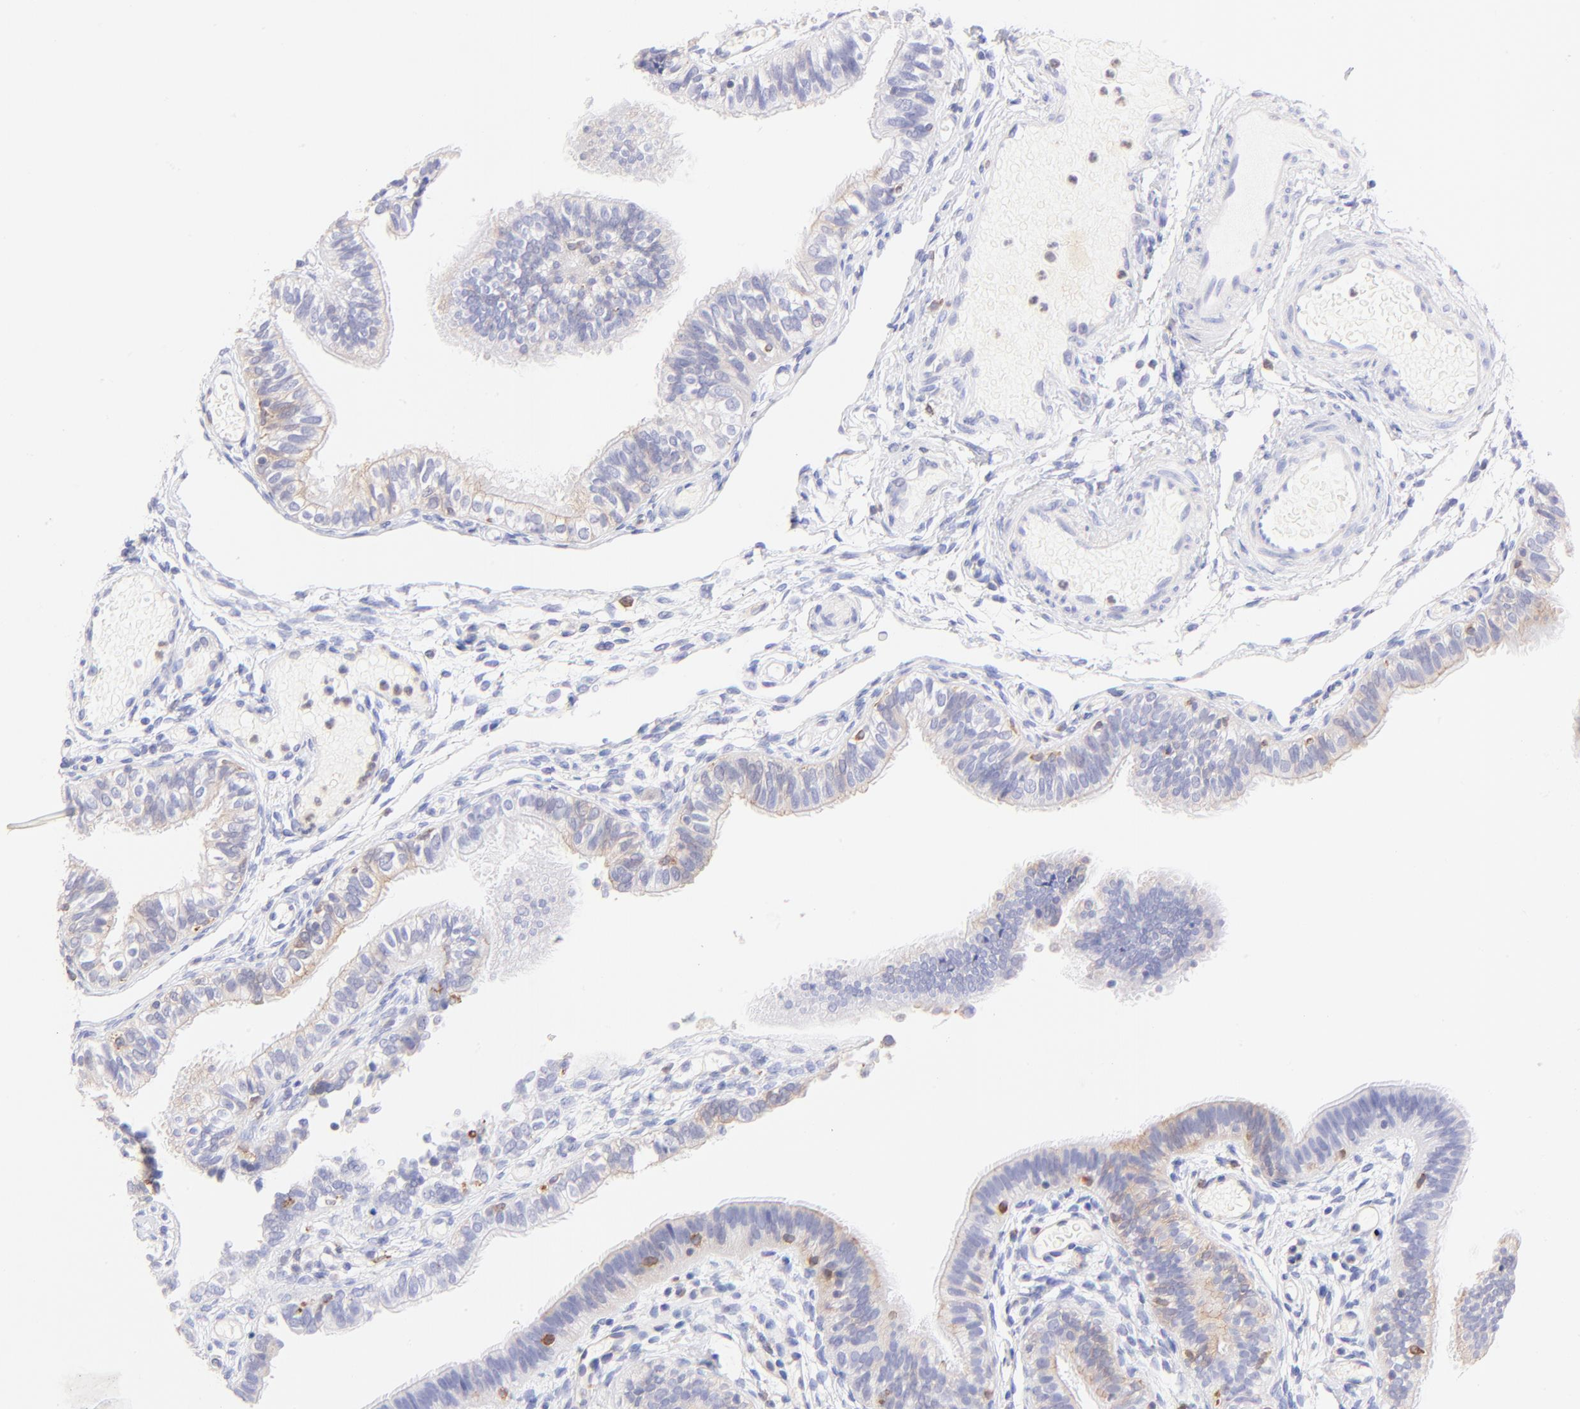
{"staining": {"intensity": "weak", "quantity": "<25%", "location": "cytoplasmic/membranous"}, "tissue": "fallopian tube", "cell_type": "Glandular cells", "image_type": "normal", "snomed": [{"axis": "morphology", "description": "Normal tissue, NOS"}, {"axis": "morphology", "description": "Dermoid, NOS"}, {"axis": "topography", "description": "Fallopian tube"}], "caption": "IHC photomicrograph of benign fallopian tube: human fallopian tube stained with DAB reveals no significant protein staining in glandular cells. Nuclei are stained in blue.", "gene": "IRAG2", "patient": {"sex": "female", "age": 33}}